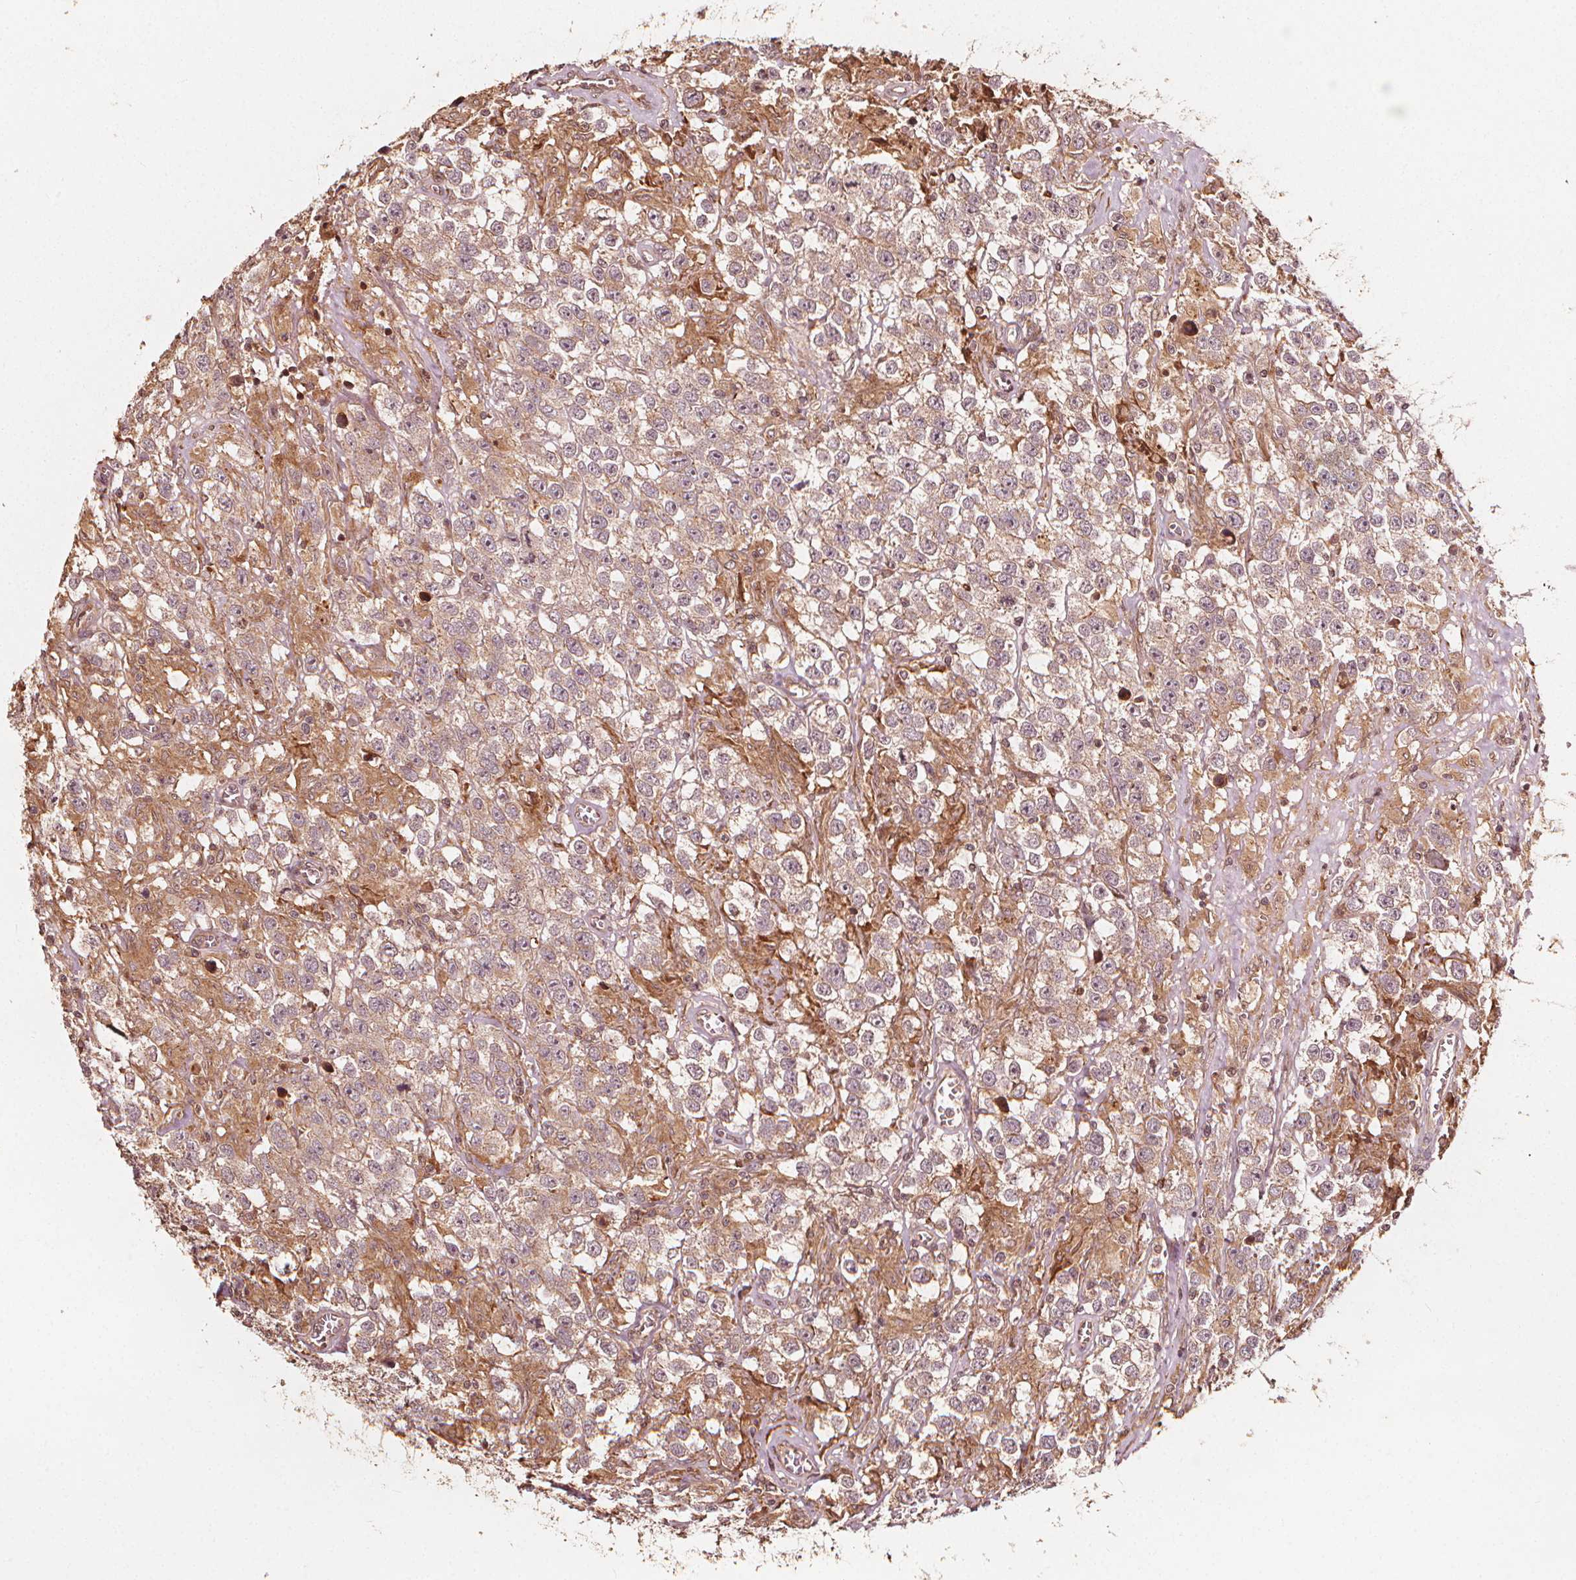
{"staining": {"intensity": "weak", "quantity": ">75%", "location": "cytoplasmic/membranous"}, "tissue": "testis cancer", "cell_type": "Tumor cells", "image_type": "cancer", "snomed": [{"axis": "morphology", "description": "Seminoma, NOS"}, {"axis": "topography", "description": "Testis"}], "caption": "Seminoma (testis) stained for a protein exhibits weak cytoplasmic/membranous positivity in tumor cells.", "gene": "NPC1", "patient": {"sex": "male", "age": 43}}